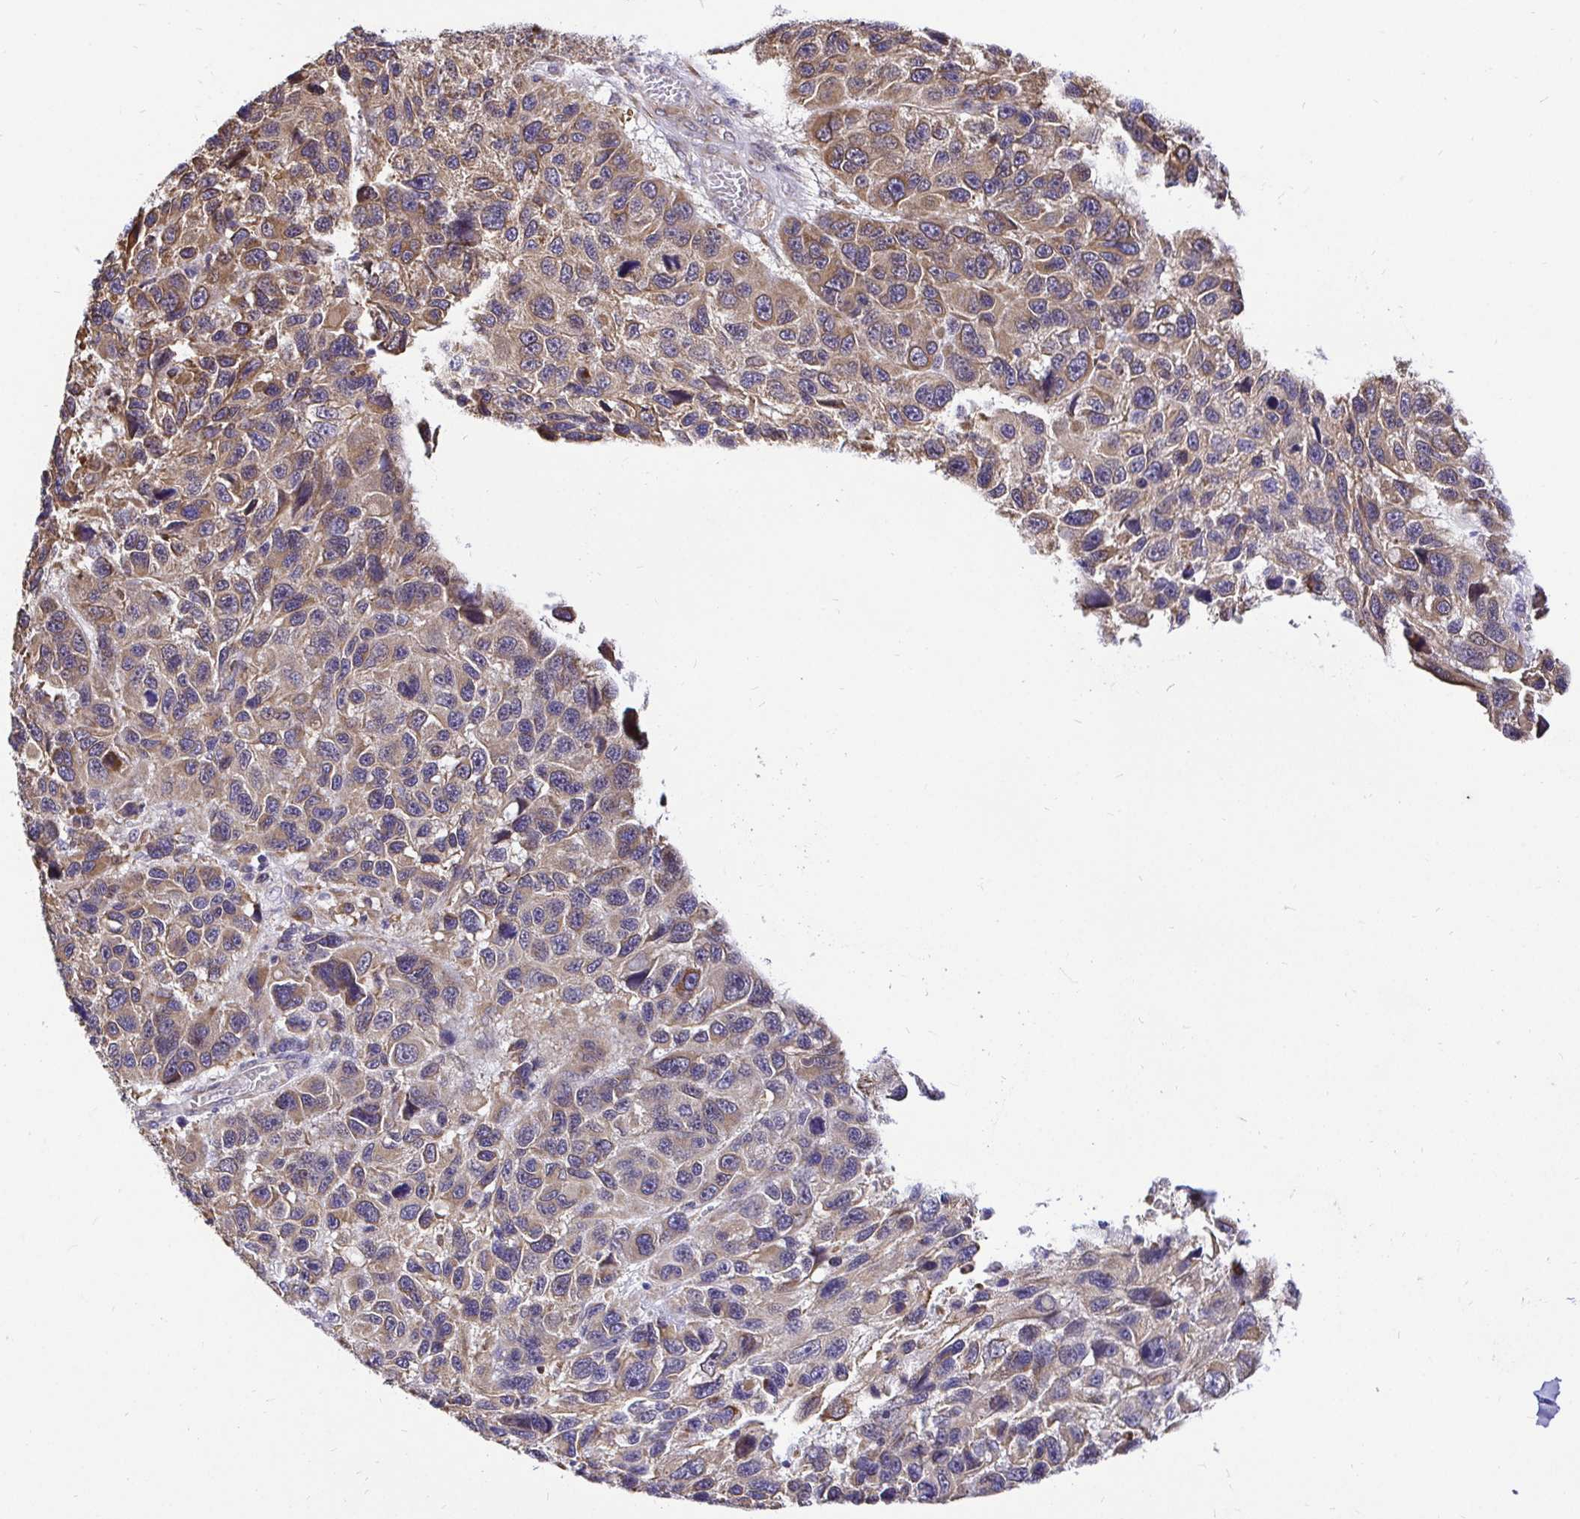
{"staining": {"intensity": "moderate", "quantity": "25%-75%", "location": "cytoplasmic/membranous"}, "tissue": "melanoma", "cell_type": "Tumor cells", "image_type": "cancer", "snomed": [{"axis": "morphology", "description": "Malignant melanoma, NOS"}, {"axis": "topography", "description": "Skin"}], "caption": "A micrograph of malignant melanoma stained for a protein displays moderate cytoplasmic/membranous brown staining in tumor cells.", "gene": "CCDC122", "patient": {"sex": "male", "age": 53}}